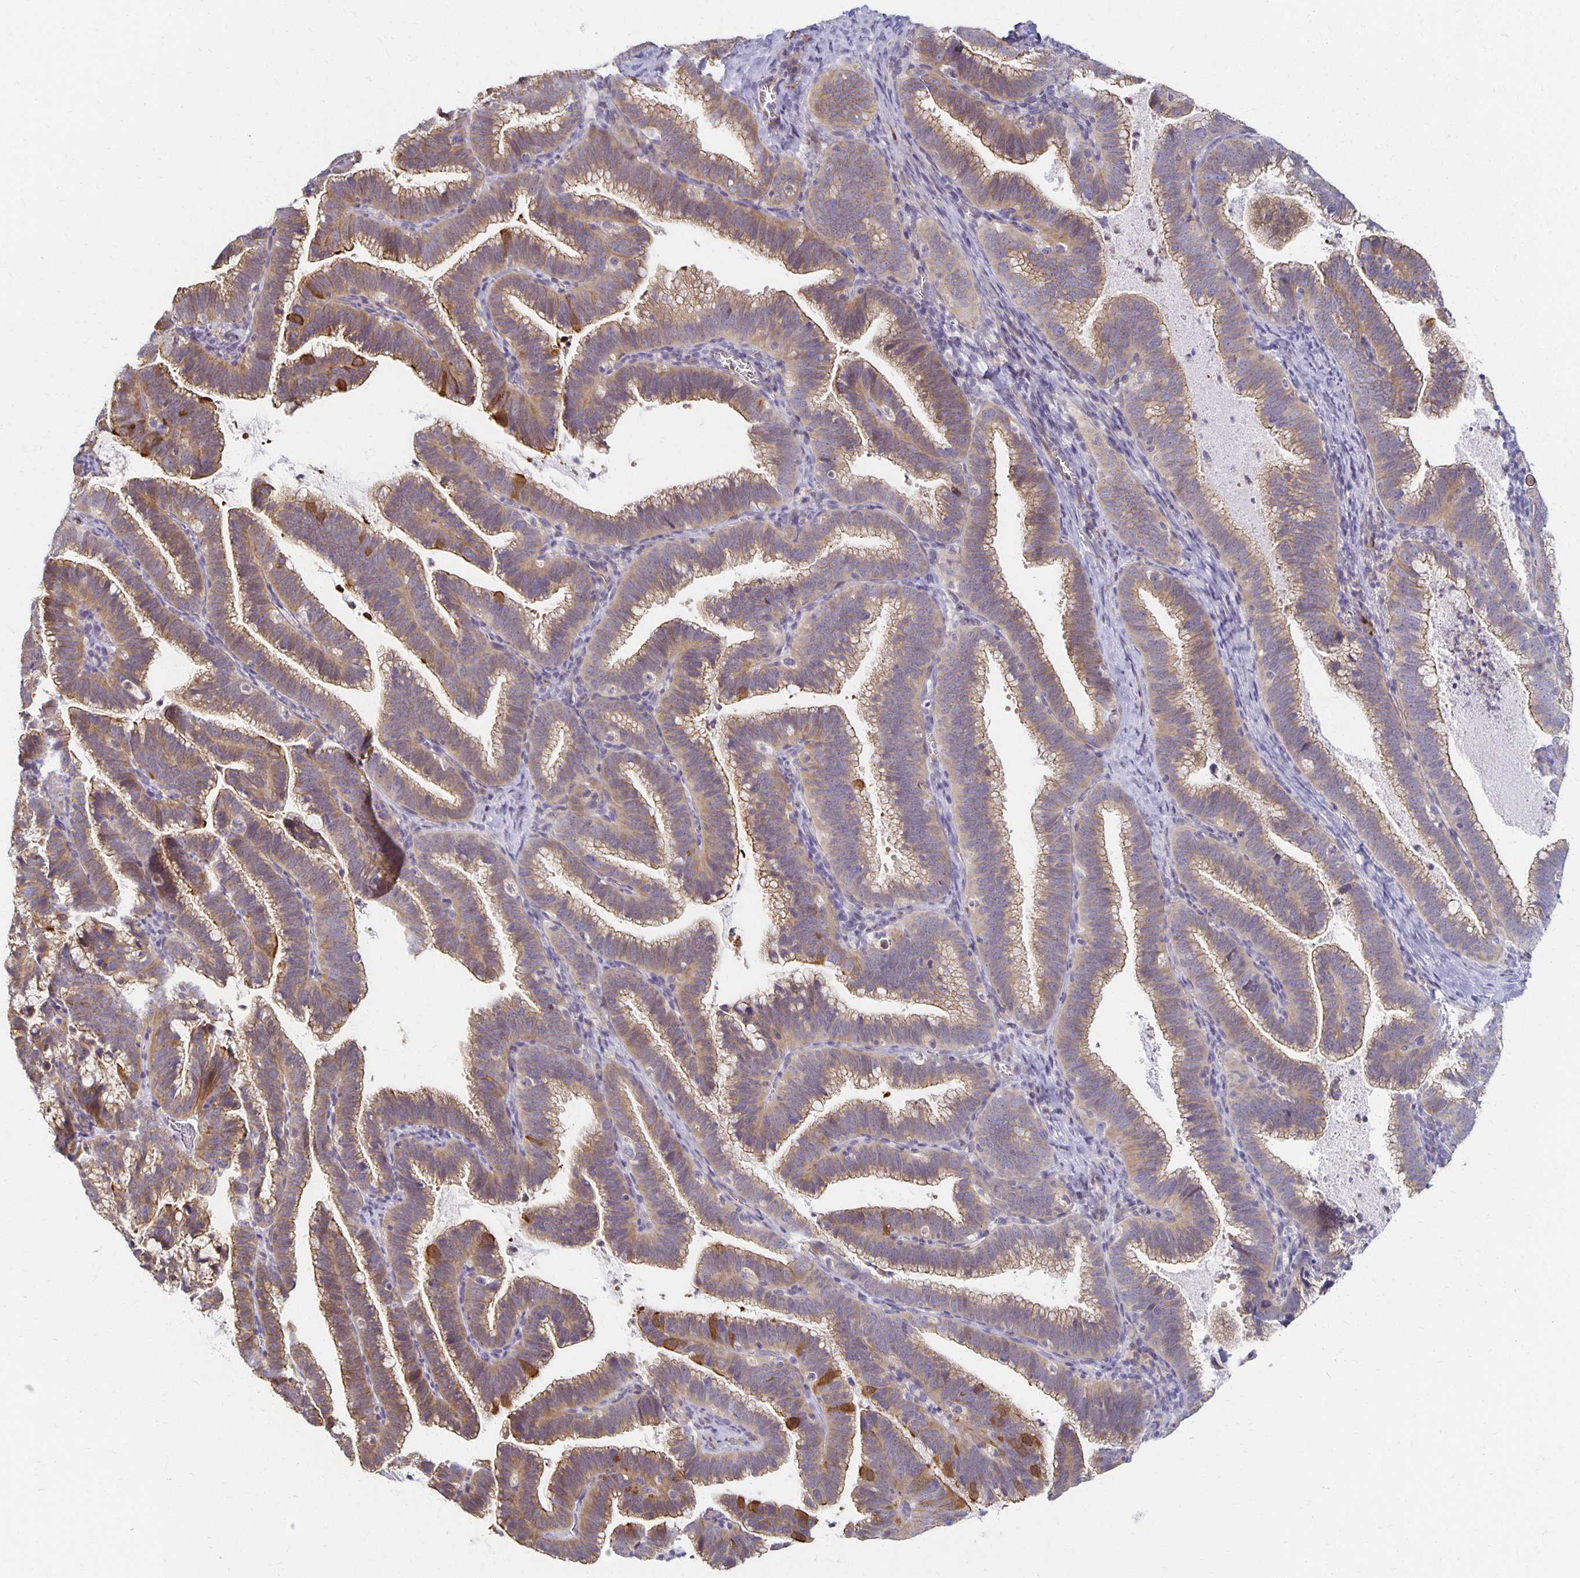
{"staining": {"intensity": "moderate", "quantity": ">75%", "location": "cytoplasmic/membranous"}, "tissue": "cervical cancer", "cell_type": "Tumor cells", "image_type": "cancer", "snomed": [{"axis": "morphology", "description": "Adenocarcinoma, NOS"}, {"axis": "topography", "description": "Cervix"}], "caption": "Cervical cancer stained for a protein (brown) reveals moderate cytoplasmic/membranous positive expression in about >75% of tumor cells.", "gene": "SORL1", "patient": {"sex": "female", "age": 61}}